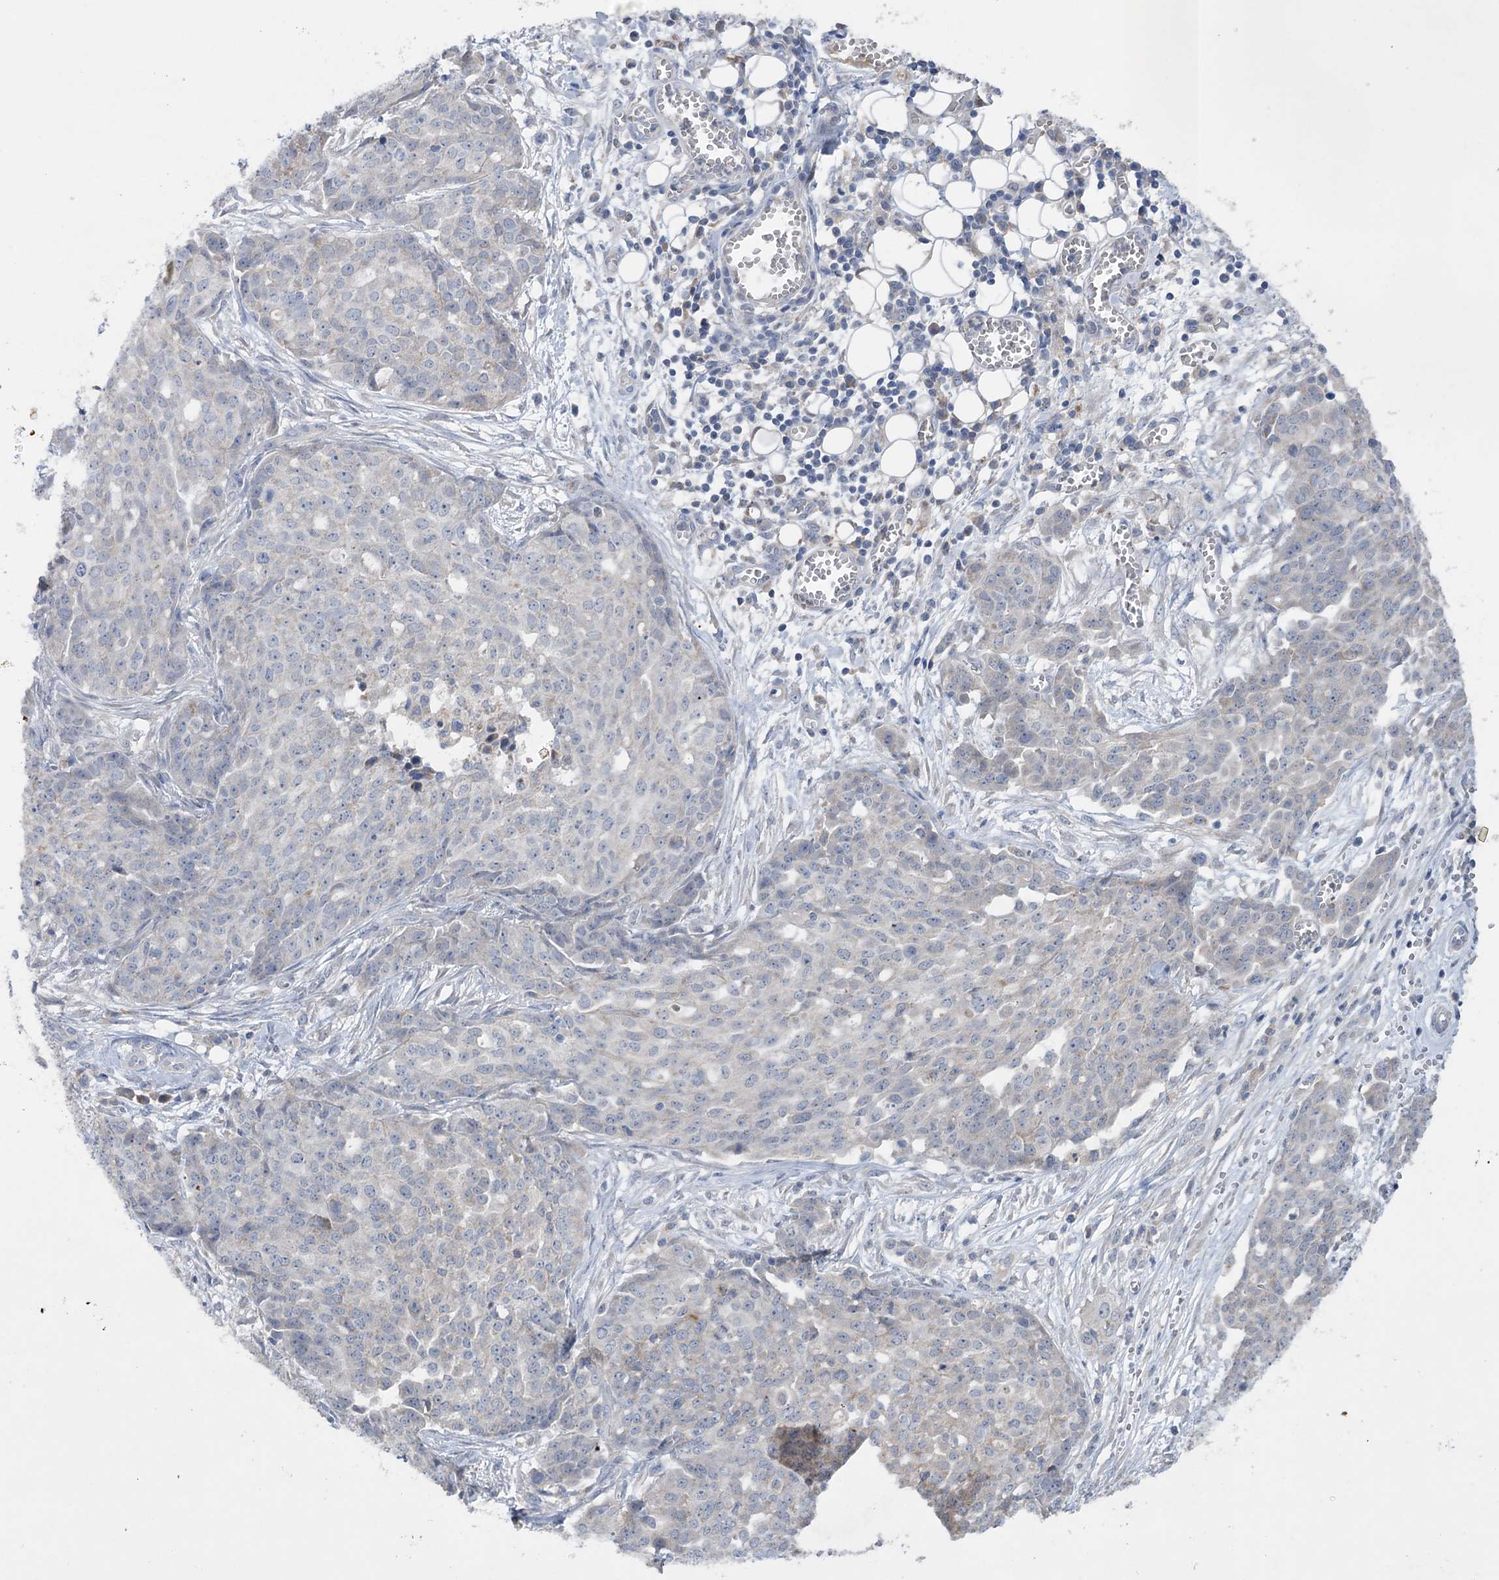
{"staining": {"intensity": "negative", "quantity": "none", "location": "none"}, "tissue": "ovarian cancer", "cell_type": "Tumor cells", "image_type": "cancer", "snomed": [{"axis": "morphology", "description": "Cystadenocarcinoma, serous, NOS"}, {"axis": "topography", "description": "Soft tissue"}, {"axis": "topography", "description": "Ovary"}], "caption": "Immunohistochemistry (IHC) of serous cystadenocarcinoma (ovarian) exhibits no positivity in tumor cells. (Brightfield microscopy of DAB IHC at high magnification).", "gene": "MTCH2", "patient": {"sex": "female", "age": 57}}